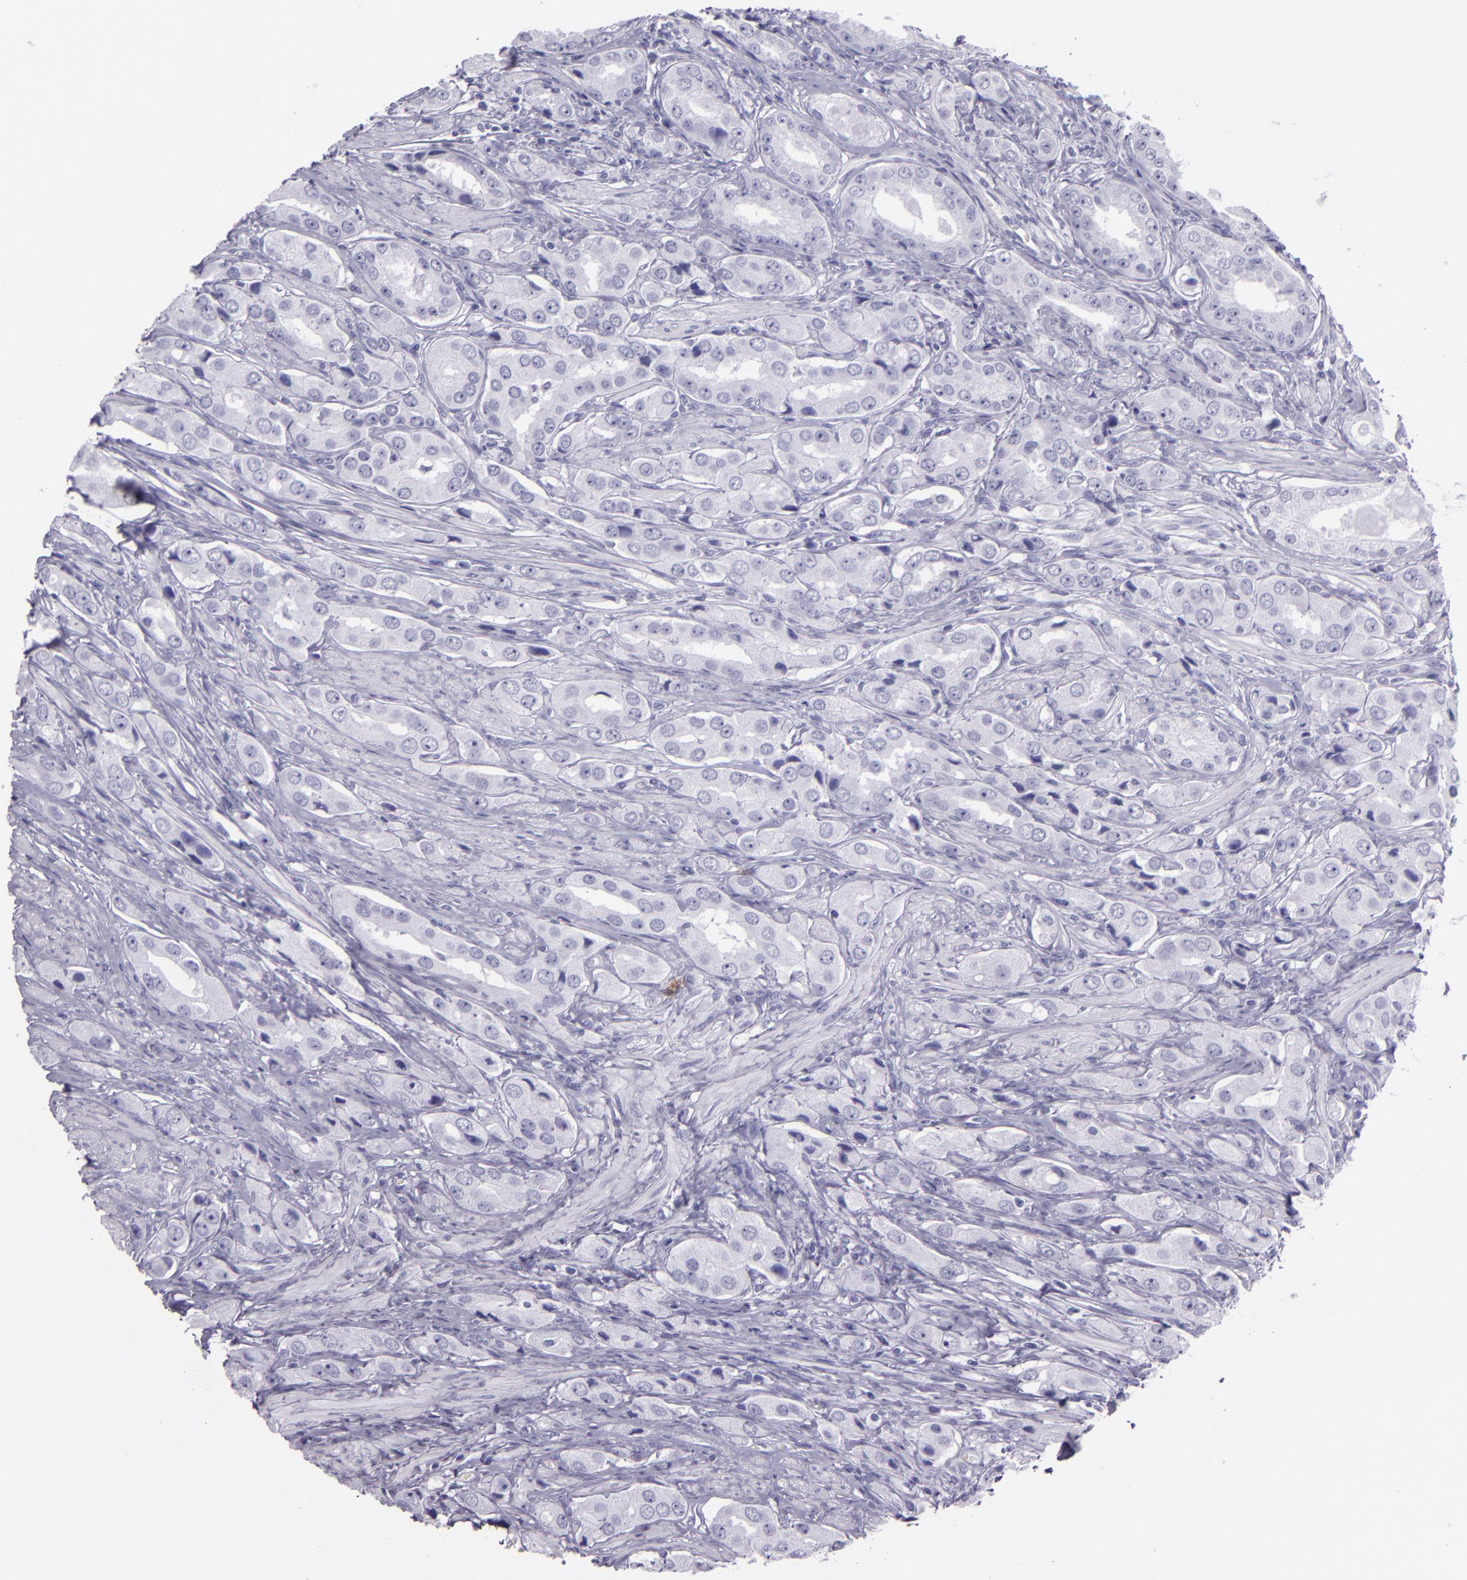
{"staining": {"intensity": "negative", "quantity": "none", "location": "none"}, "tissue": "prostate cancer", "cell_type": "Tumor cells", "image_type": "cancer", "snomed": [{"axis": "morphology", "description": "Adenocarcinoma, Medium grade"}, {"axis": "topography", "description": "Prostate"}], "caption": "Immunohistochemistry of human prostate cancer (adenocarcinoma (medium-grade)) reveals no staining in tumor cells.", "gene": "CR2", "patient": {"sex": "male", "age": 53}}